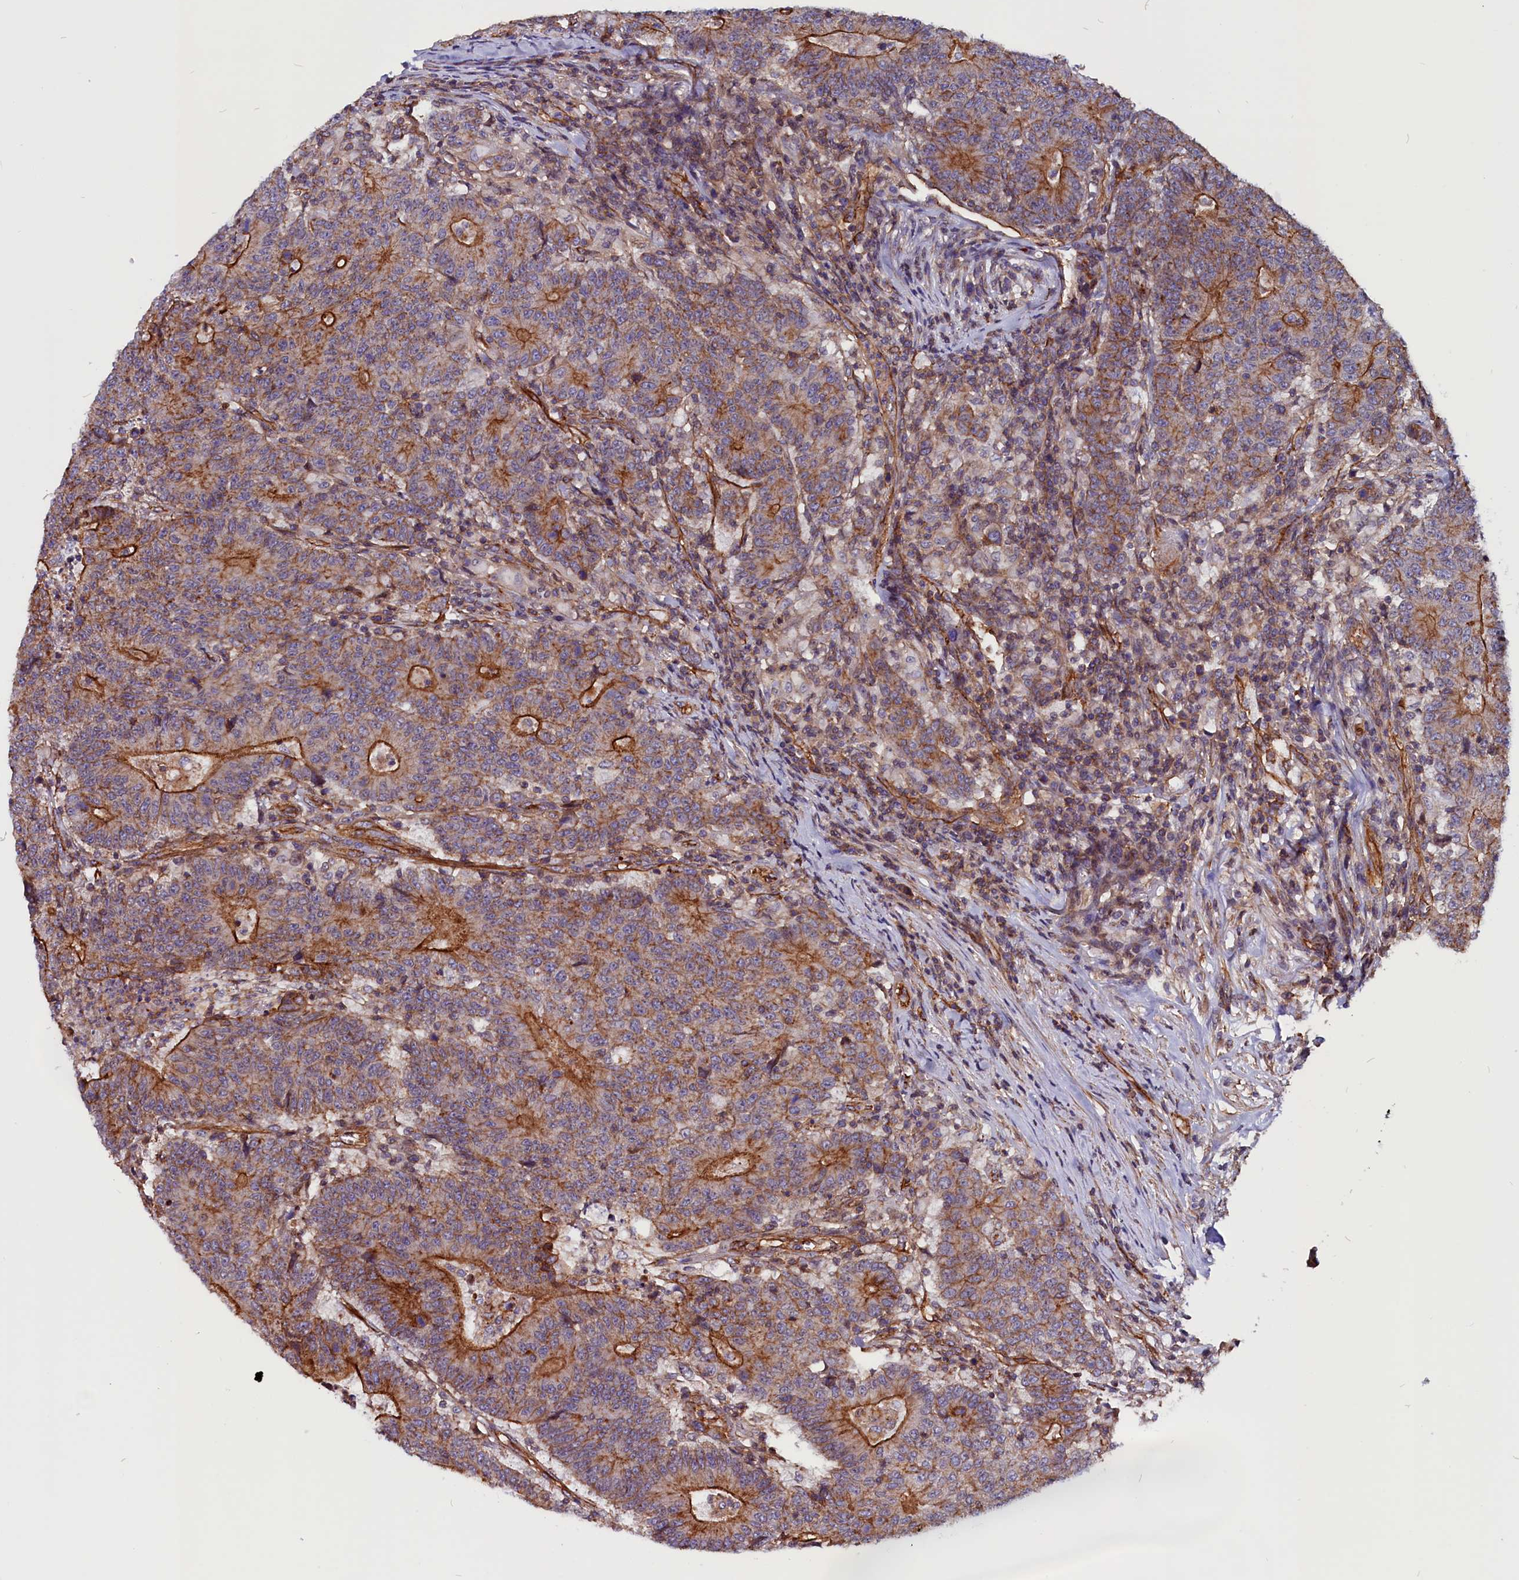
{"staining": {"intensity": "strong", "quantity": "25%-75%", "location": "cytoplasmic/membranous"}, "tissue": "colorectal cancer", "cell_type": "Tumor cells", "image_type": "cancer", "snomed": [{"axis": "morphology", "description": "Adenocarcinoma, NOS"}, {"axis": "topography", "description": "Colon"}], "caption": "Immunohistochemistry of human colorectal adenocarcinoma demonstrates high levels of strong cytoplasmic/membranous expression in approximately 25%-75% of tumor cells.", "gene": "ZNF749", "patient": {"sex": "female", "age": 75}}